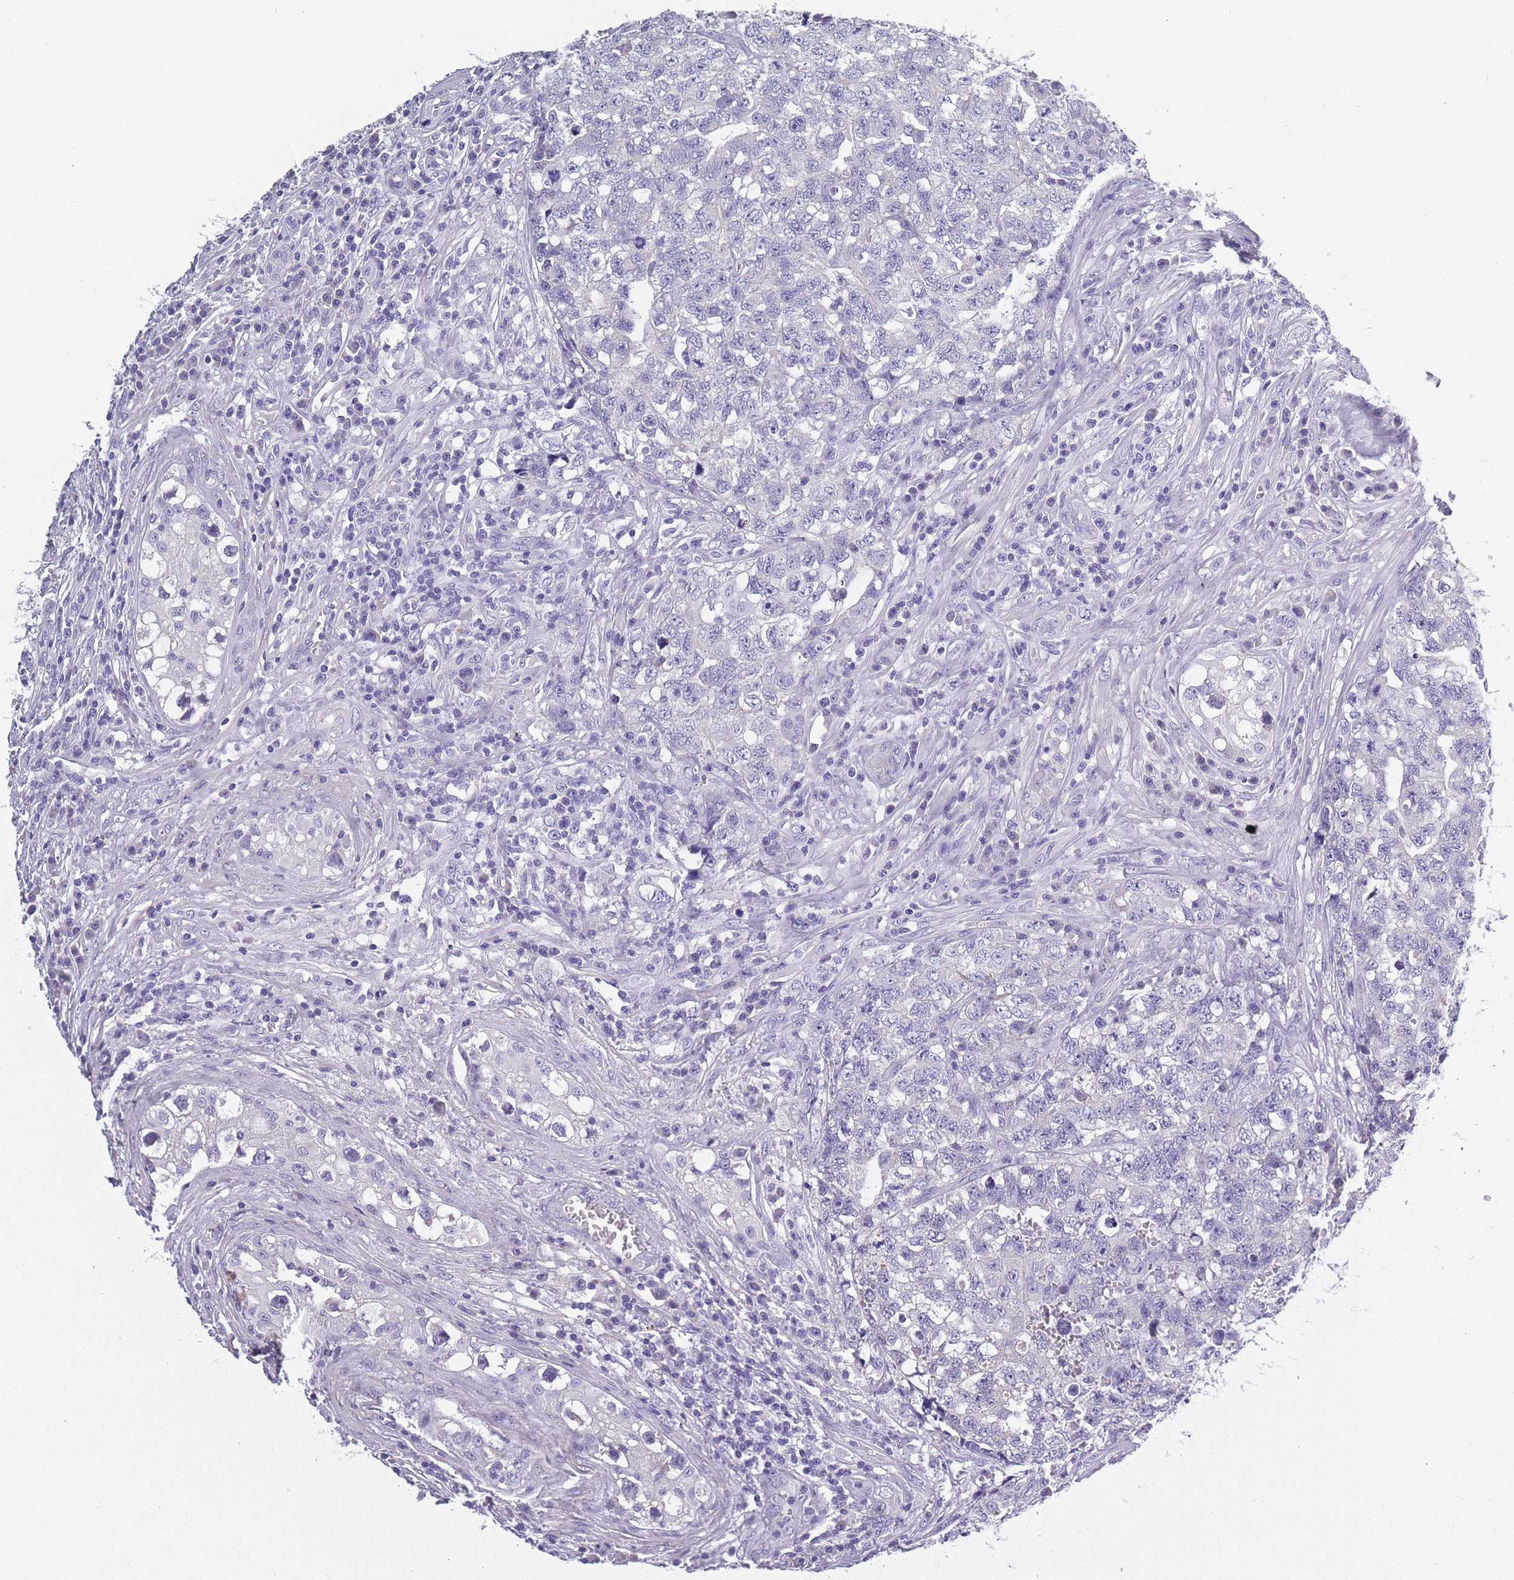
{"staining": {"intensity": "negative", "quantity": "none", "location": "none"}, "tissue": "testis cancer", "cell_type": "Tumor cells", "image_type": "cancer", "snomed": [{"axis": "morphology", "description": "Carcinoma, Embryonal, NOS"}, {"axis": "topography", "description": "Testis"}], "caption": "Tumor cells are negative for brown protein staining in testis cancer.", "gene": "OR4C5", "patient": {"sex": "male", "age": 31}}